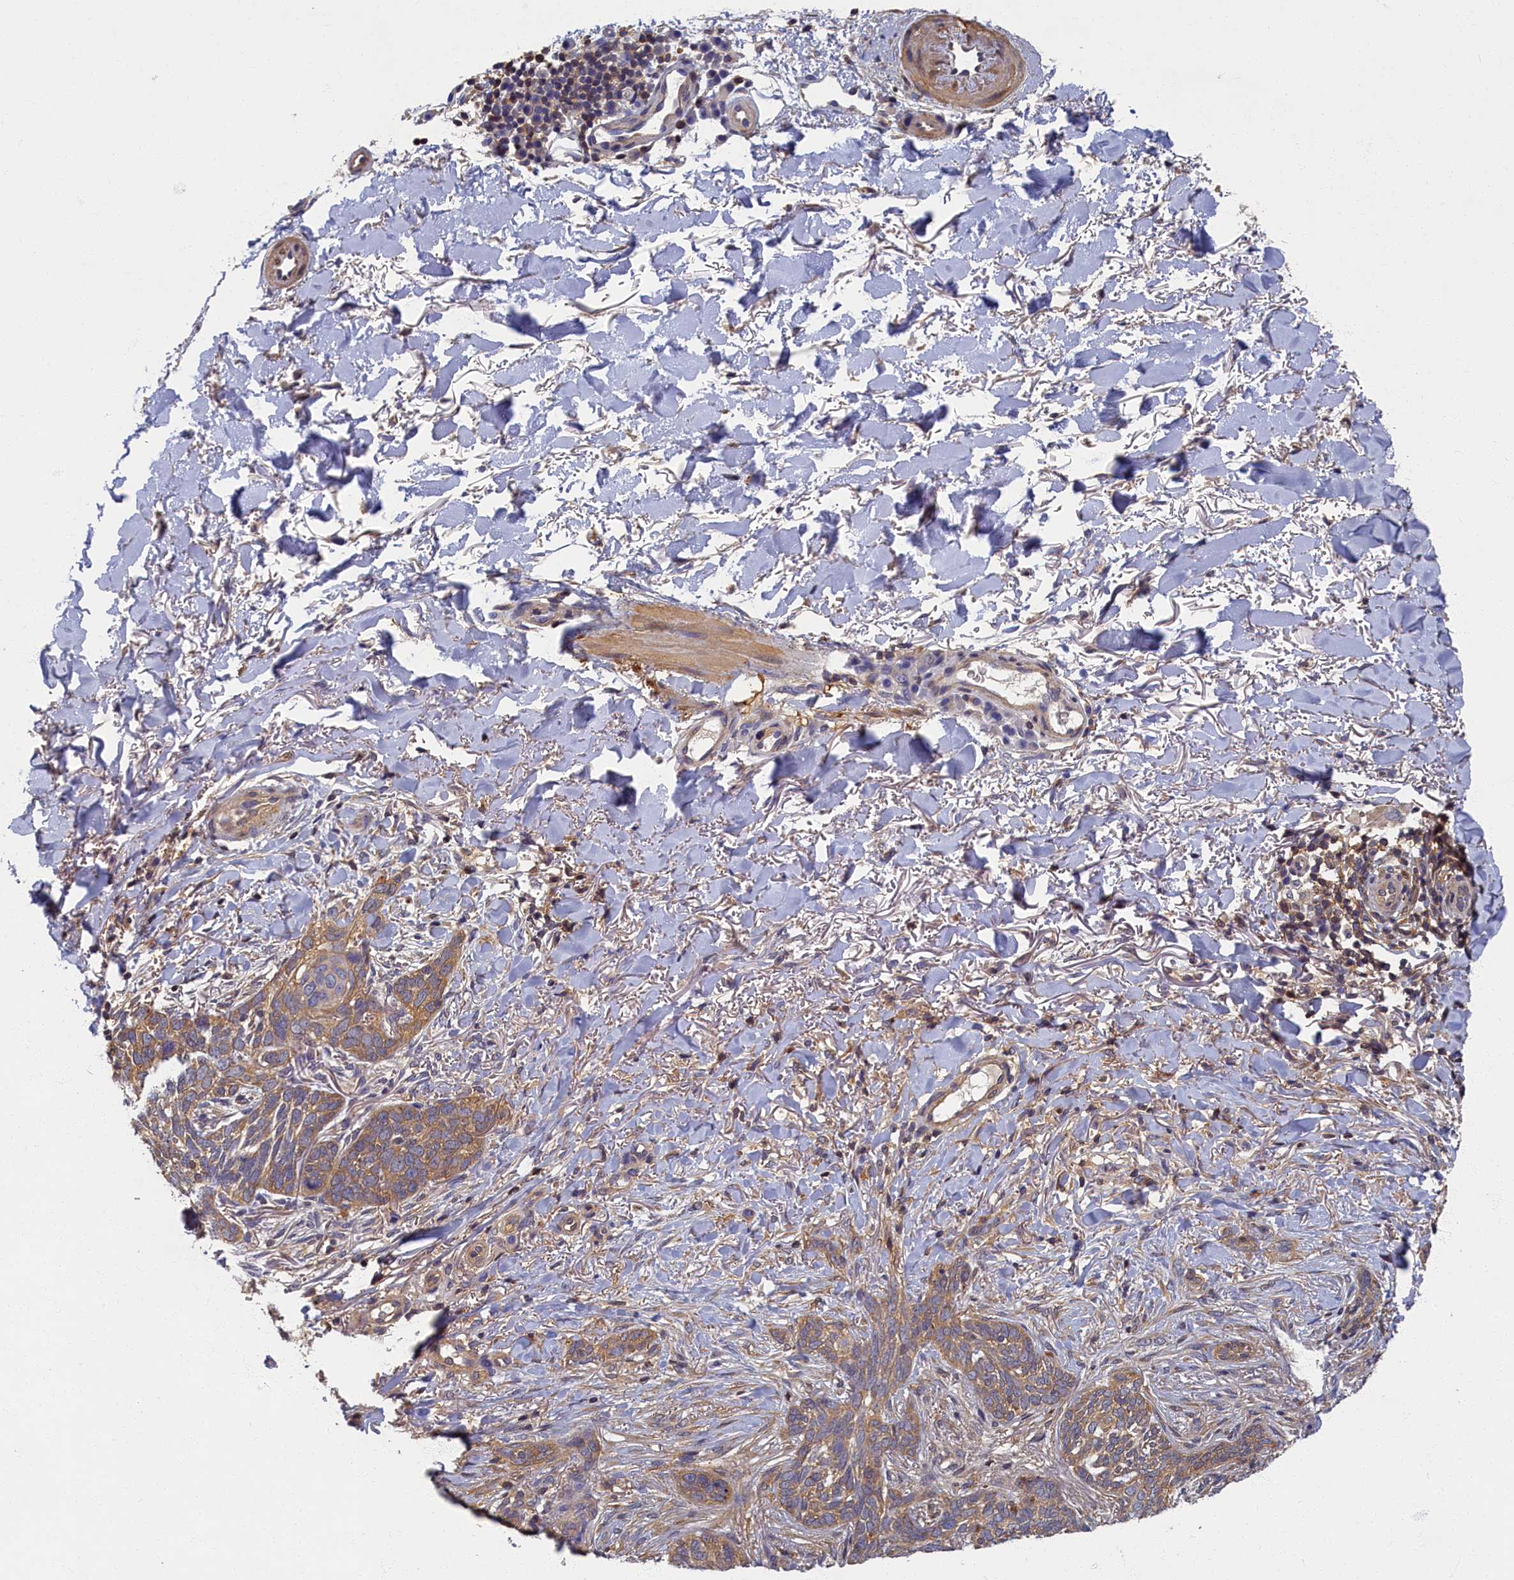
{"staining": {"intensity": "moderate", "quantity": ">75%", "location": "cytoplasmic/membranous"}, "tissue": "skin cancer", "cell_type": "Tumor cells", "image_type": "cancer", "snomed": [{"axis": "morphology", "description": "Normal tissue, NOS"}, {"axis": "morphology", "description": "Basal cell carcinoma"}, {"axis": "topography", "description": "Skin"}], "caption": "Immunohistochemical staining of skin basal cell carcinoma exhibits medium levels of moderate cytoplasmic/membranous protein expression in approximately >75% of tumor cells.", "gene": "TBCB", "patient": {"sex": "female", "age": 67}}